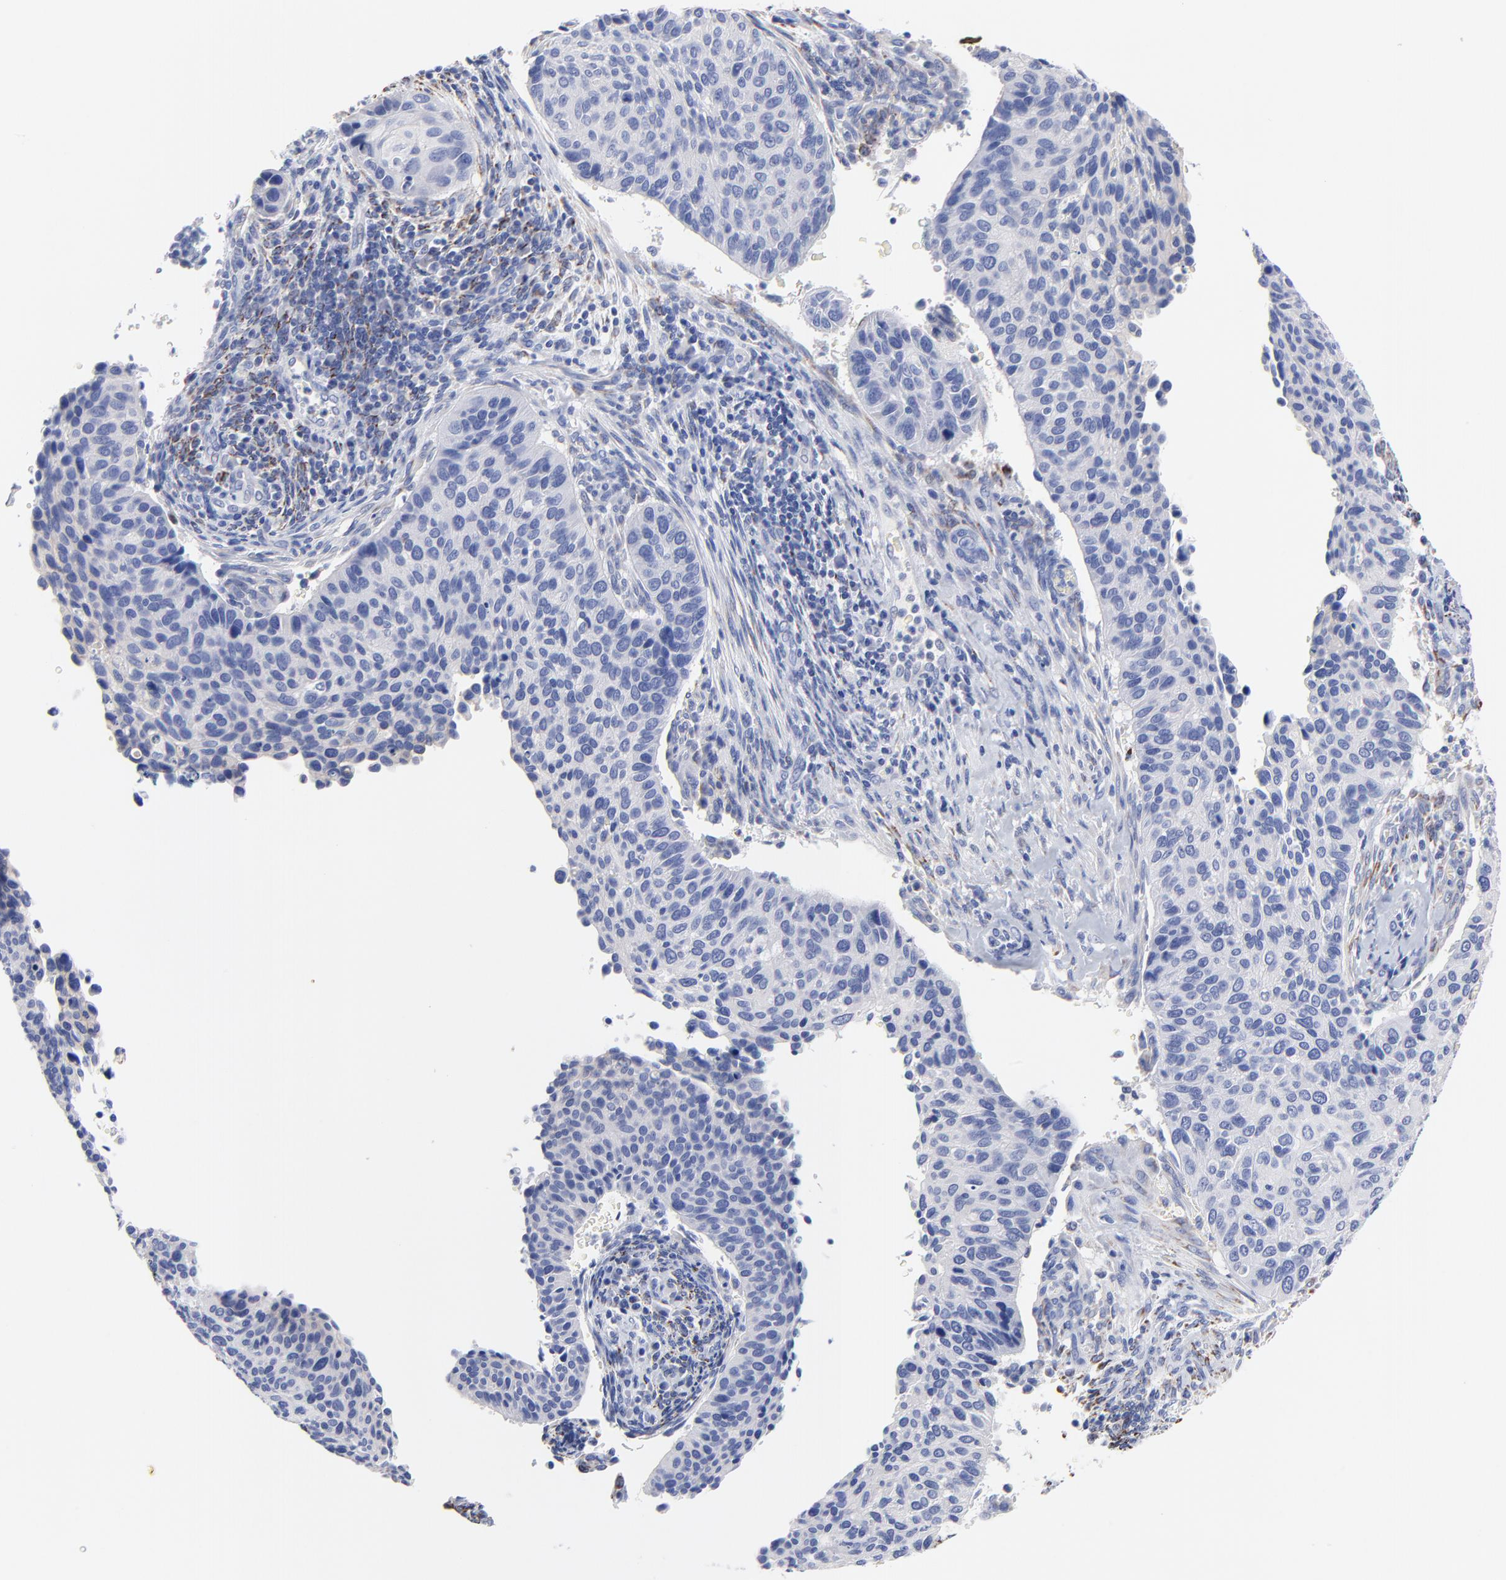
{"staining": {"intensity": "negative", "quantity": "none", "location": "none"}, "tissue": "cervical cancer", "cell_type": "Tumor cells", "image_type": "cancer", "snomed": [{"axis": "morphology", "description": "Adenocarcinoma, NOS"}, {"axis": "topography", "description": "Cervix"}], "caption": "The micrograph exhibits no staining of tumor cells in adenocarcinoma (cervical).", "gene": "FBXO10", "patient": {"sex": "female", "age": 29}}